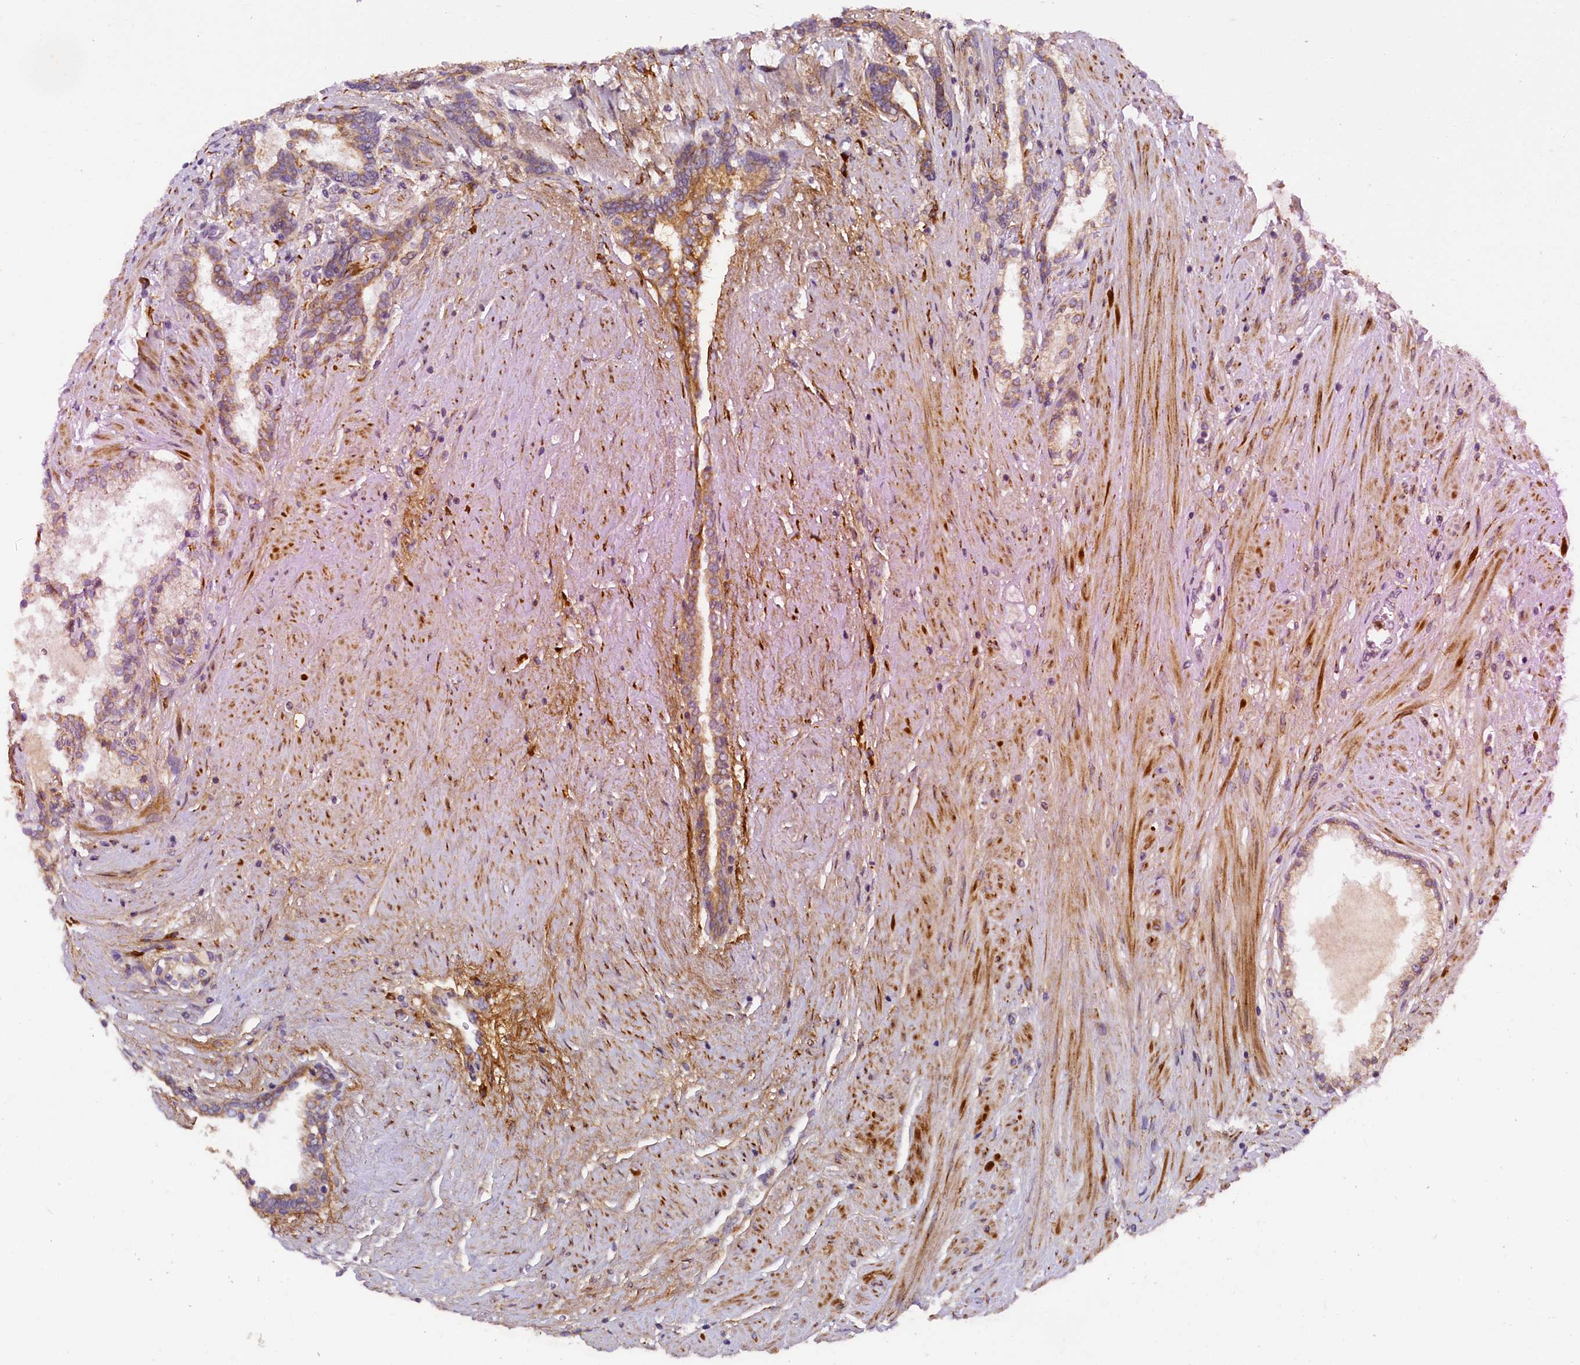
{"staining": {"intensity": "moderate", "quantity": ">75%", "location": "cytoplasmic/membranous"}, "tissue": "prostate cancer", "cell_type": "Tumor cells", "image_type": "cancer", "snomed": [{"axis": "morphology", "description": "Adenocarcinoma, High grade"}, {"axis": "topography", "description": "Prostate"}], "caption": "Human prostate cancer stained with a protein marker demonstrates moderate staining in tumor cells.", "gene": "SSC5D", "patient": {"sex": "male", "age": 58}}